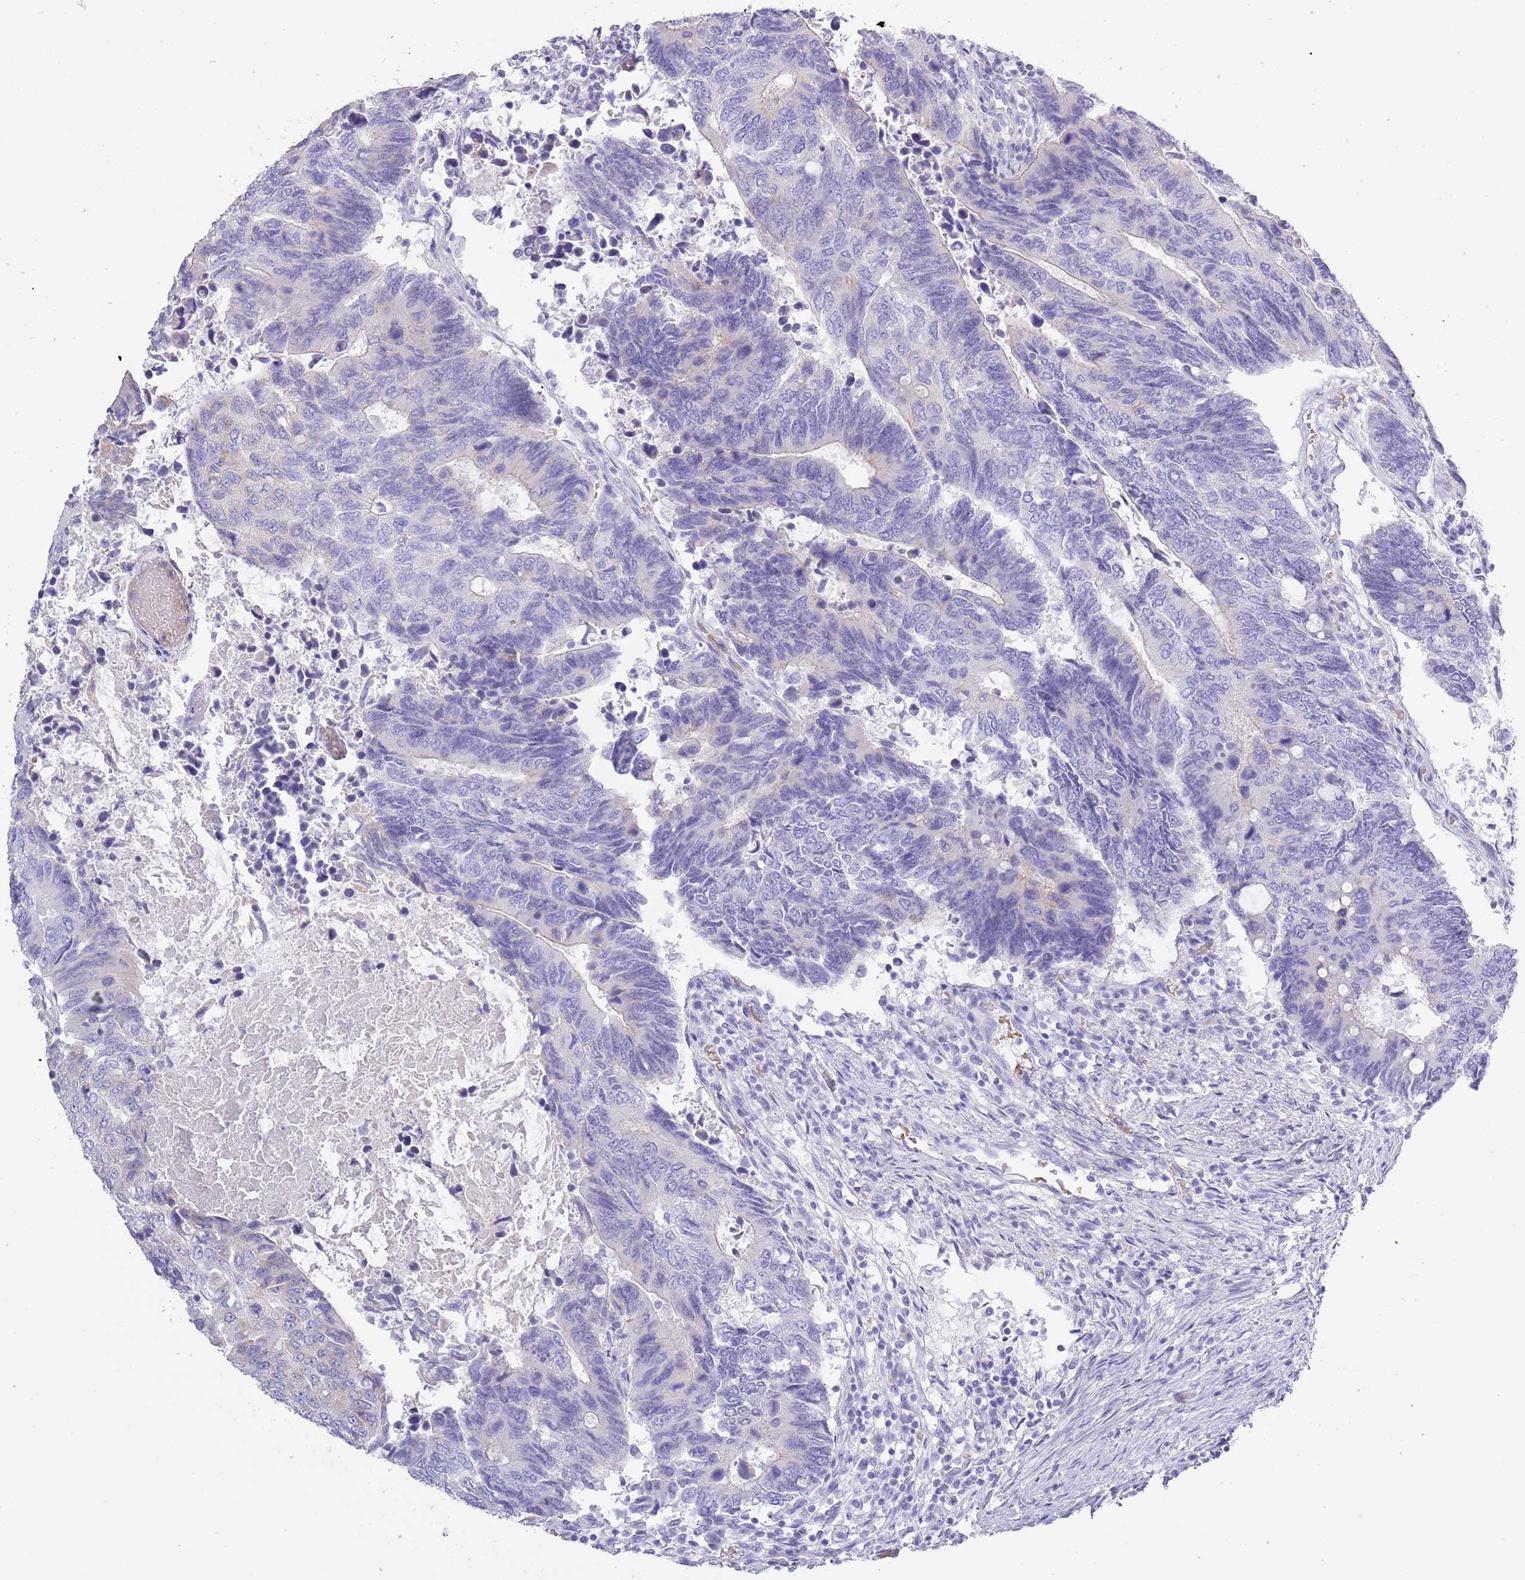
{"staining": {"intensity": "negative", "quantity": "none", "location": "none"}, "tissue": "colorectal cancer", "cell_type": "Tumor cells", "image_type": "cancer", "snomed": [{"axis": "morphology", "description": "Adenocarcinoma, NOS"}, {"axis": "topography", "description": "Colon"}], "caption": "IHC micrograph of human colorectal adenocarcinoma stained for a protein (brown), which displays no expression in tumor cells.", "gene": "ACR", "patient": {"sex": "male", "age": 87}}